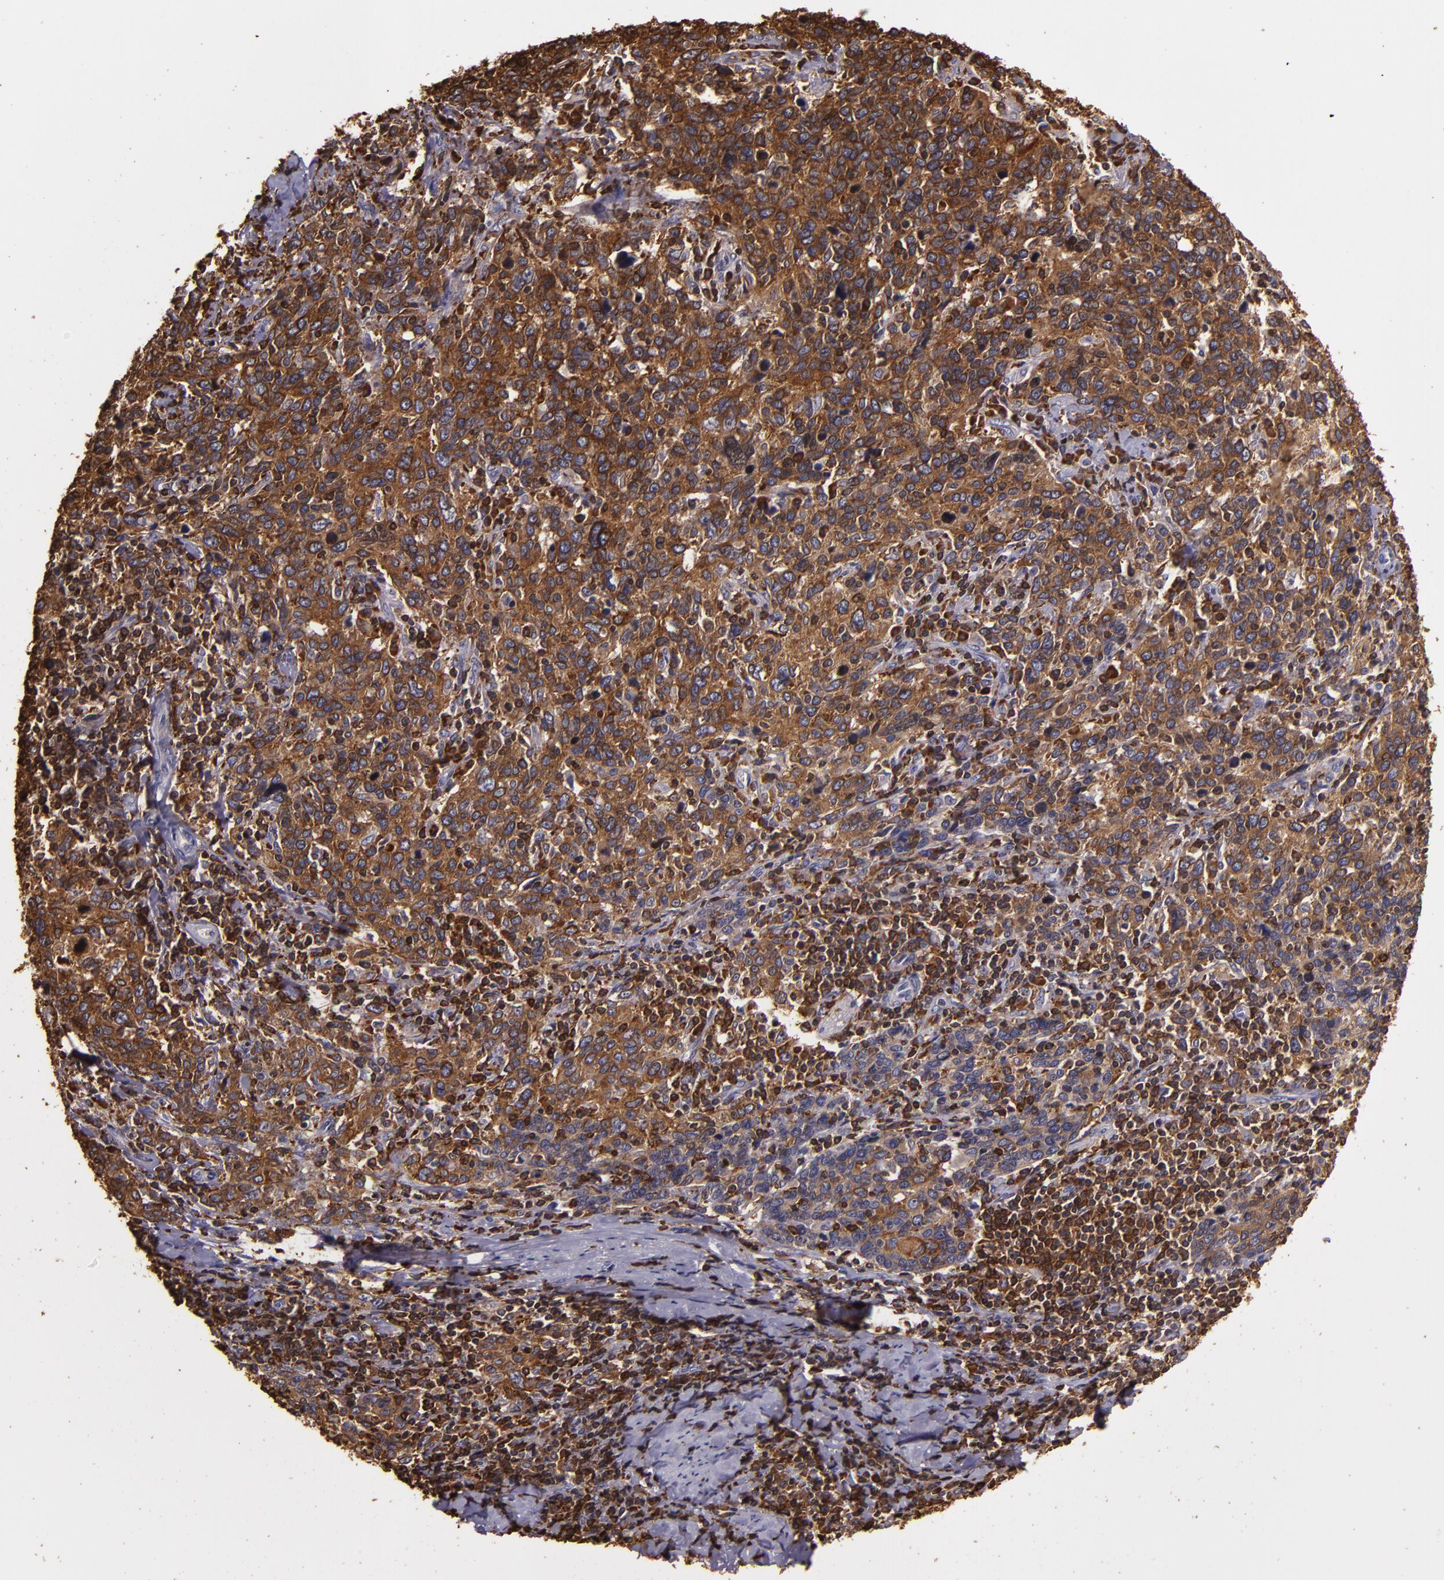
{"staining": {"intensity": "strong", "quantity": ">75%", "location": "cytoplasmic/membranous"}, "tissue": "cervical cancer", "cell_type": "Tumor cells", "image_type": "cancer", "snomed": [{"axis": "morphology", "description": "Squamous cell carcinoma, NOS"}, {"axis": "topography", "description": "Cervix"}], "caption": "IHC histopathology image of neoplastic tissue: human cervical squamous cell carcinoma stained using IHC demonstrates high levels of strong protein expression localized specifically in the cytoplasmic/membranous of tumor cells, appearing as a cytoplasmic/membranous brown color.", "gene": "SLC9A3R1", "patient": {"sex": "female", "age": 41}}